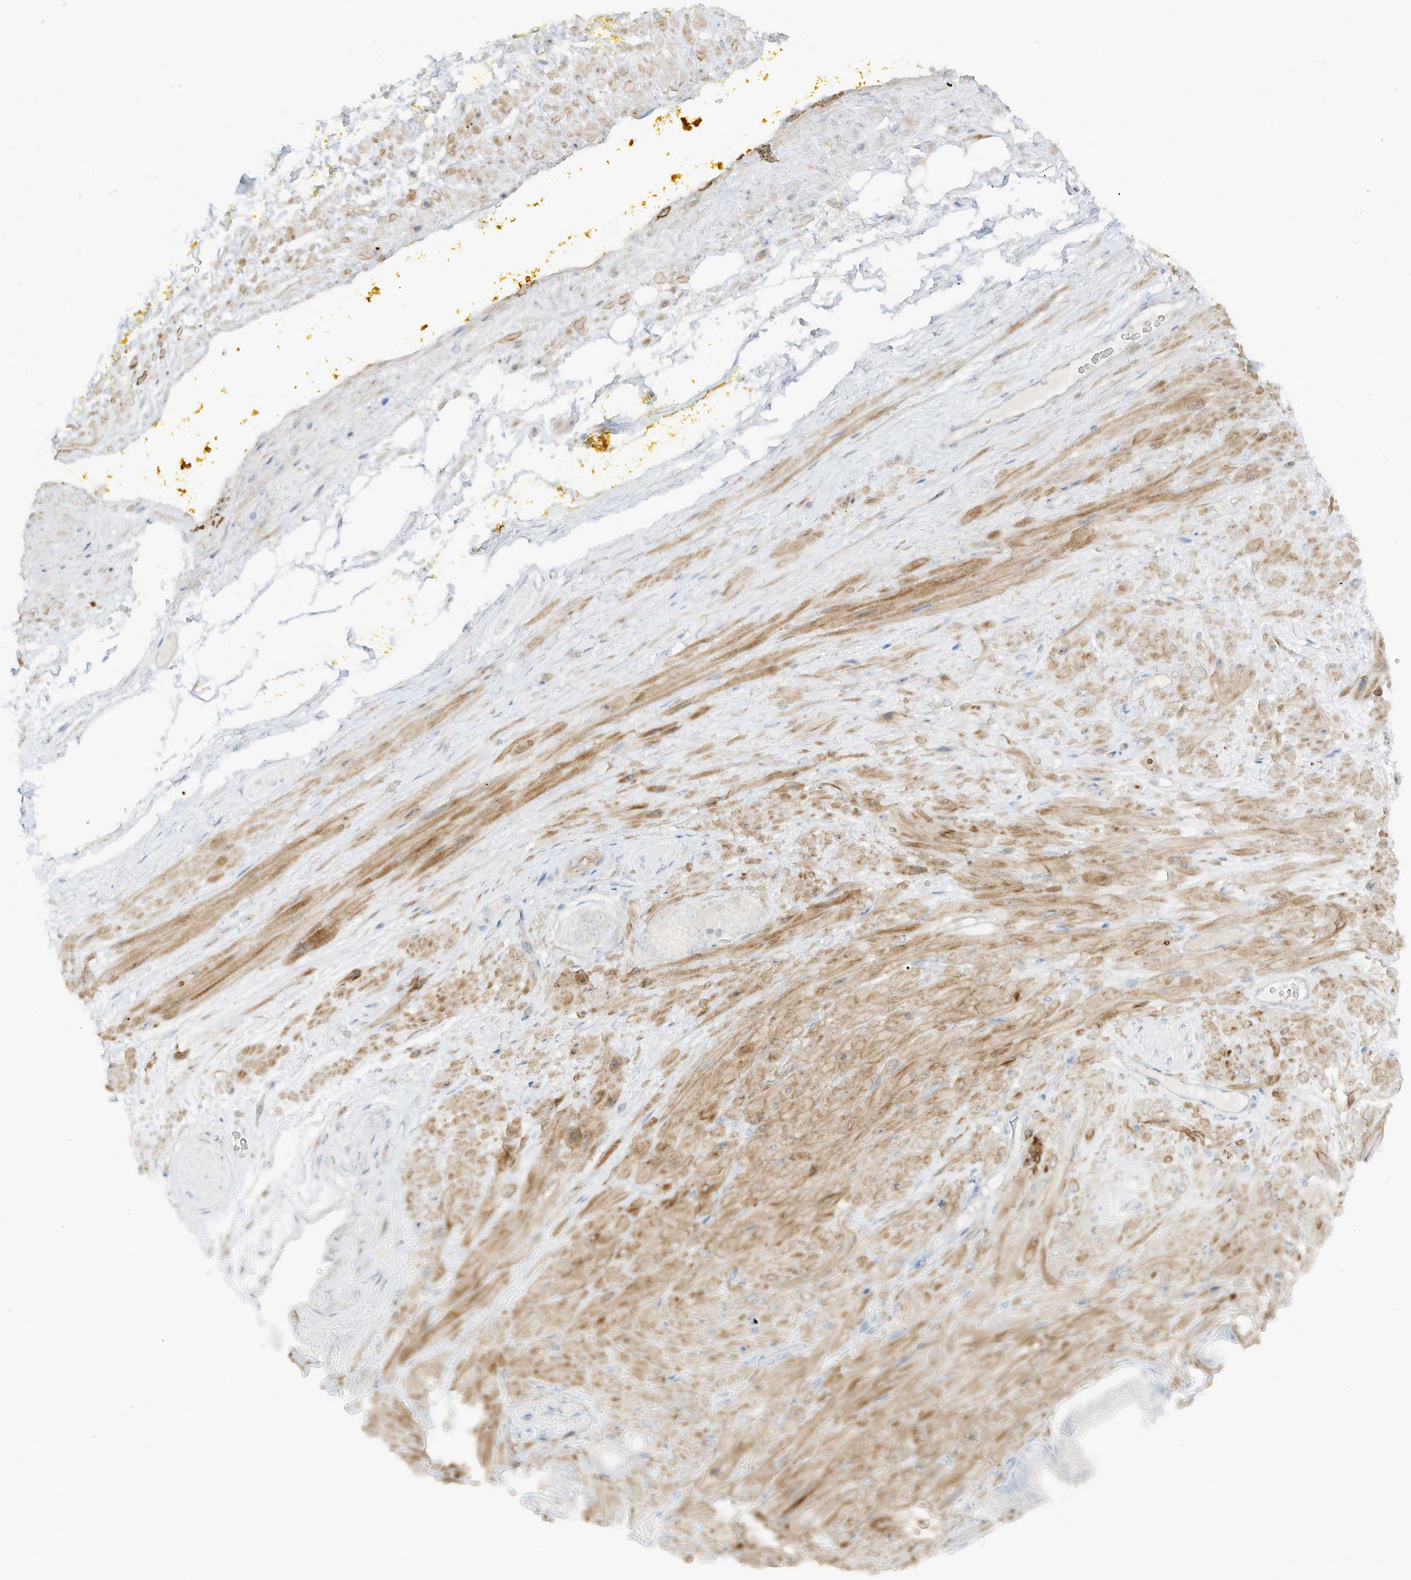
{"staining": {"intensity": "negative", "quantity": "none", "location": "none"}, "tissue": "adipose tissue", "cell_type": "Adipocytes", "image_type": "normal", "snomed": [{"axis": "morphology", "description": "Normal tissue, NOS"}, {"axis": "morphology", "description": "Adenocarcinoma, Low grade"}, {"axis": "topography", "description": "Prostate"}, {"axis": "topography", "description": "Peripheral nerve tissue"}], "caption": "This micrograph is of unremarkable adipose tissue stained with immunohistochemistry to label a protein in brown with the nuclei are counter-stained blue. There is no staining in adipocytes. (Immunohistochemistry, brightfield microscopy, high magnification).", "gene": "C11orf87", "patient": {"sex": "male", "age": 63}}